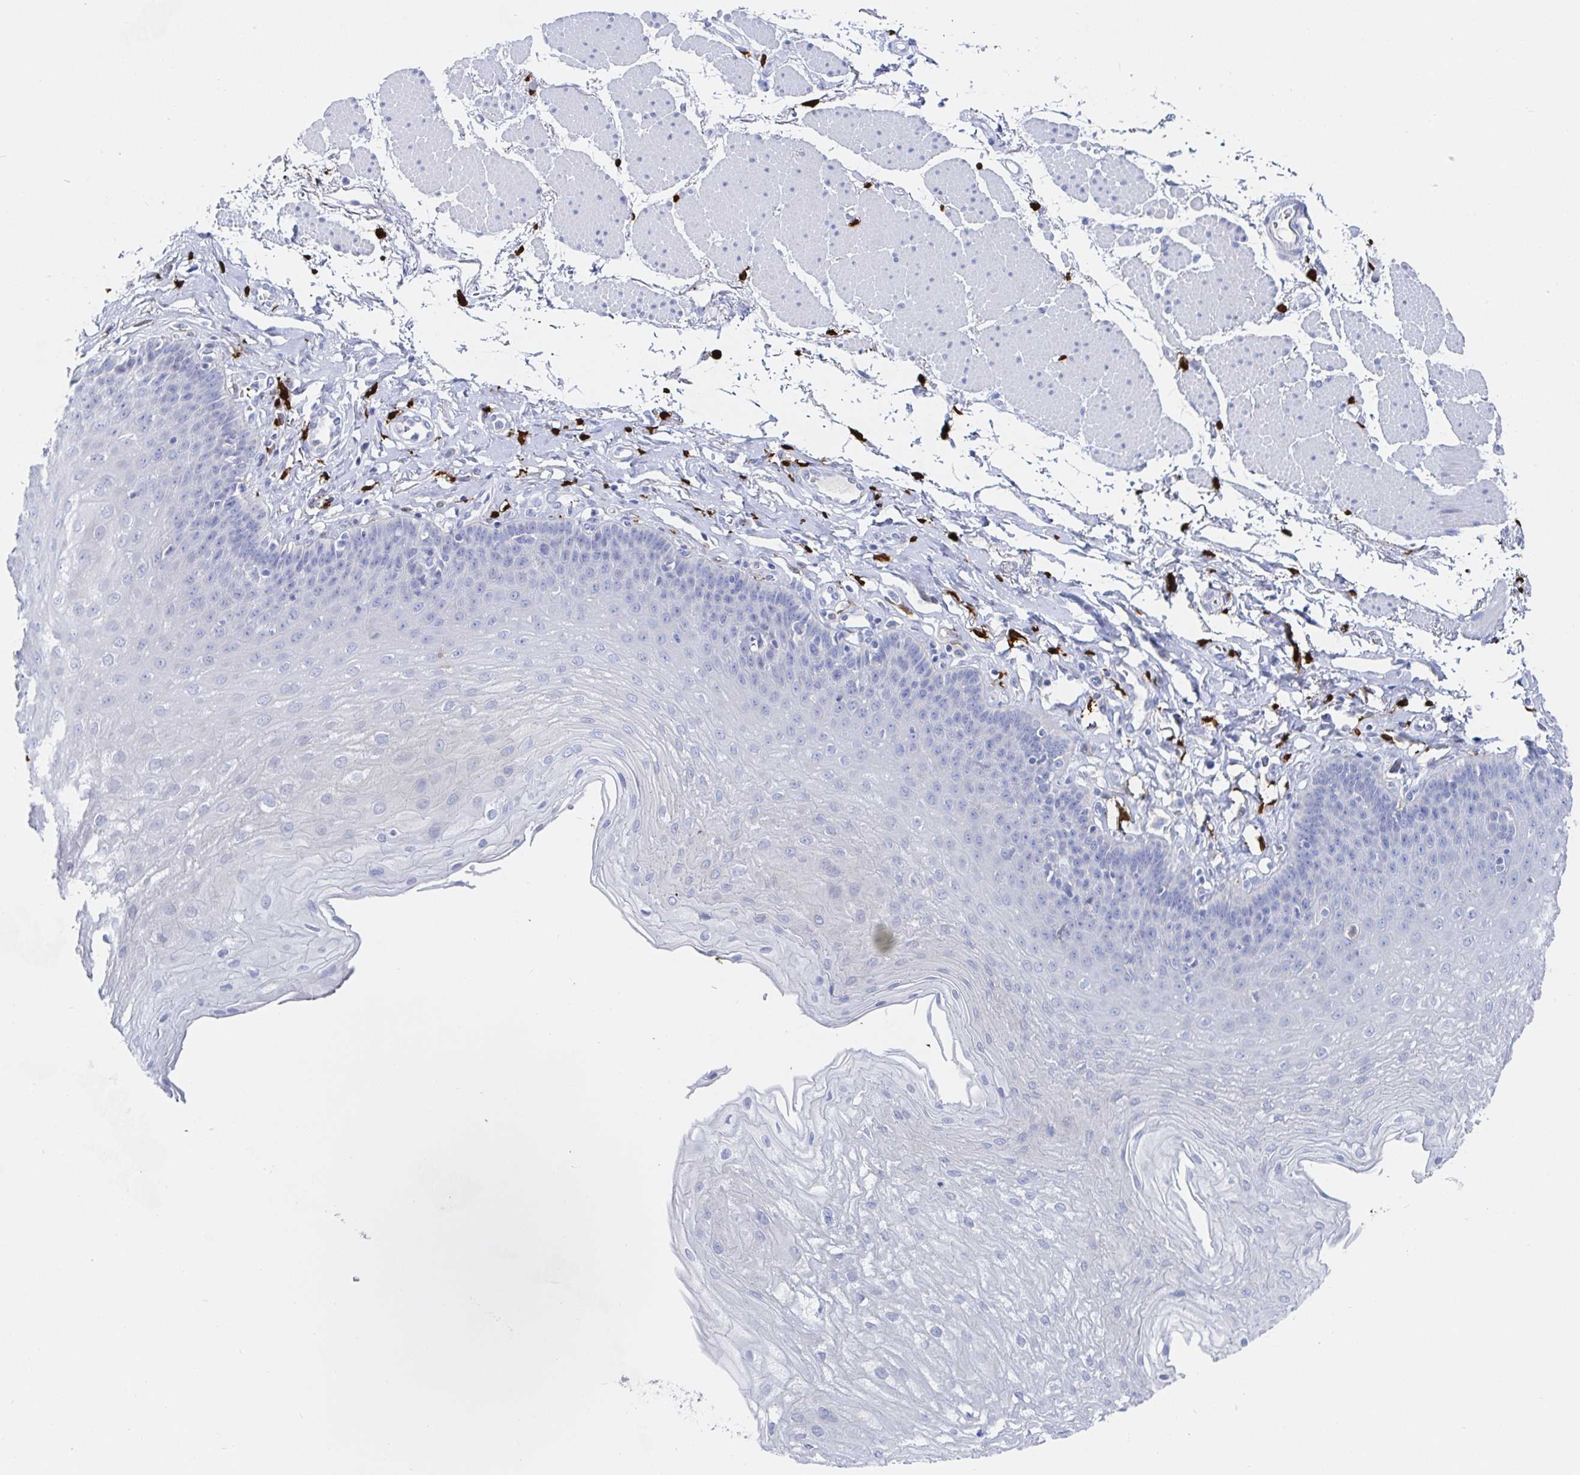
{"staining": {"intensity": "negative", "quantity": "none", "location": "none"}, "tissue": "esophagus", "cell_type": "Squamous epithelial cells", "image_type": "normal", "snomed": [{"axis": "morphology", "description": "Normal tissue, NOS"}, {"axis": "topography", "description": "Esophagus"}], "caption": "A photomicrograph of esophagus stained for a protein exhibits no brown staining in squamous epithelial cells.", "gene": "OR2A1", "patient": {"sex": "female", "age": 81}}